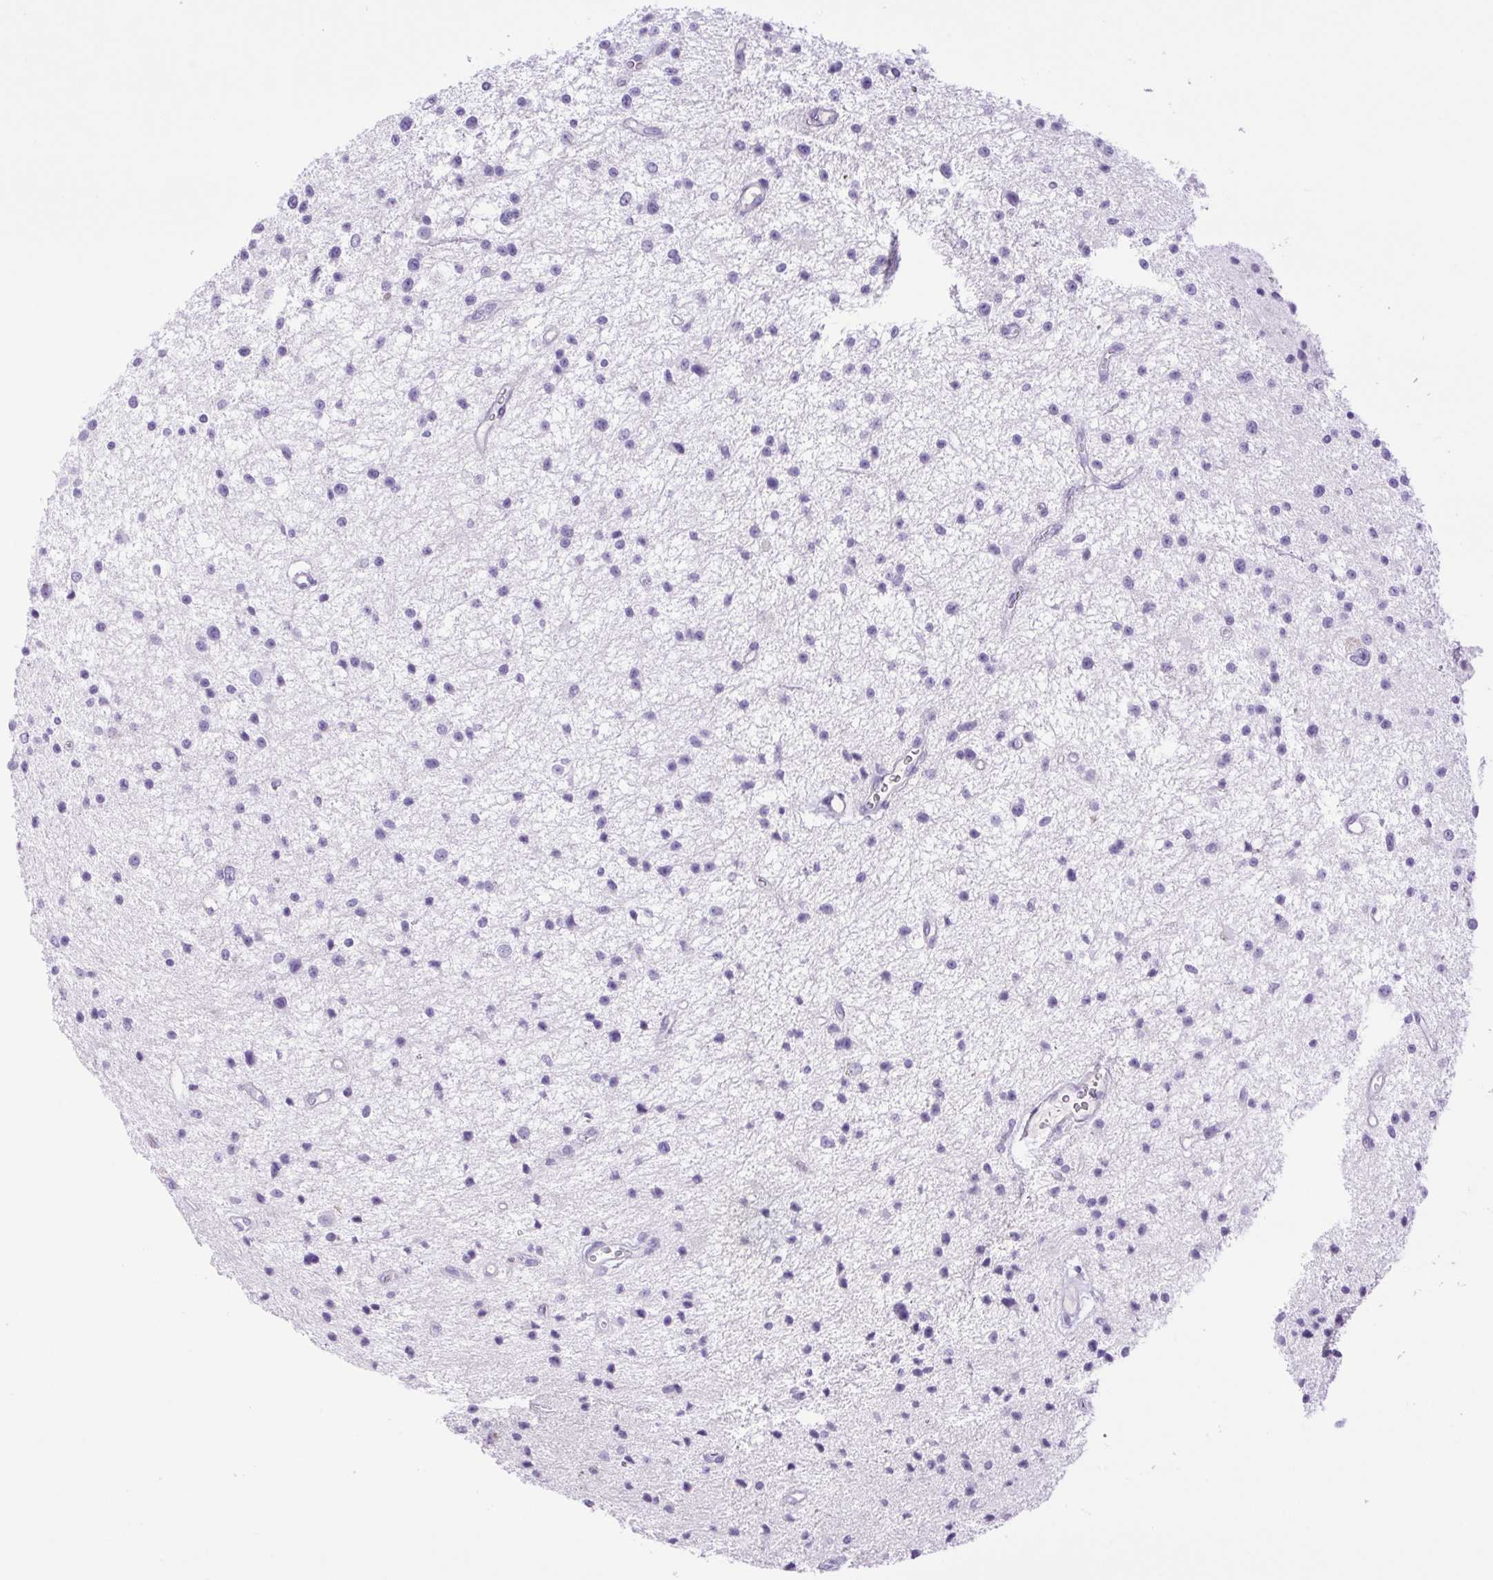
{"staining": {"intensity": "negative", "quantity": "none", "location": "none"}, "tissue": "glioma", "cell_type": "Tumor cells", "image_type": "cancer", "snomed": [{"axis": "morphology", "description": "Glioma, malignant, Low grade"}, {"axis": "topography", "description": "Brain"}], "caption": "Immunohistochemistry (IHC) image of neoplastic tissue: human glioma stained with DAB (3,3'-diaminobenzidine) reveals no significant protein staining in tumor cells.", "gene": "CDSN", "patient": {"sex": "male", "age": 43}}